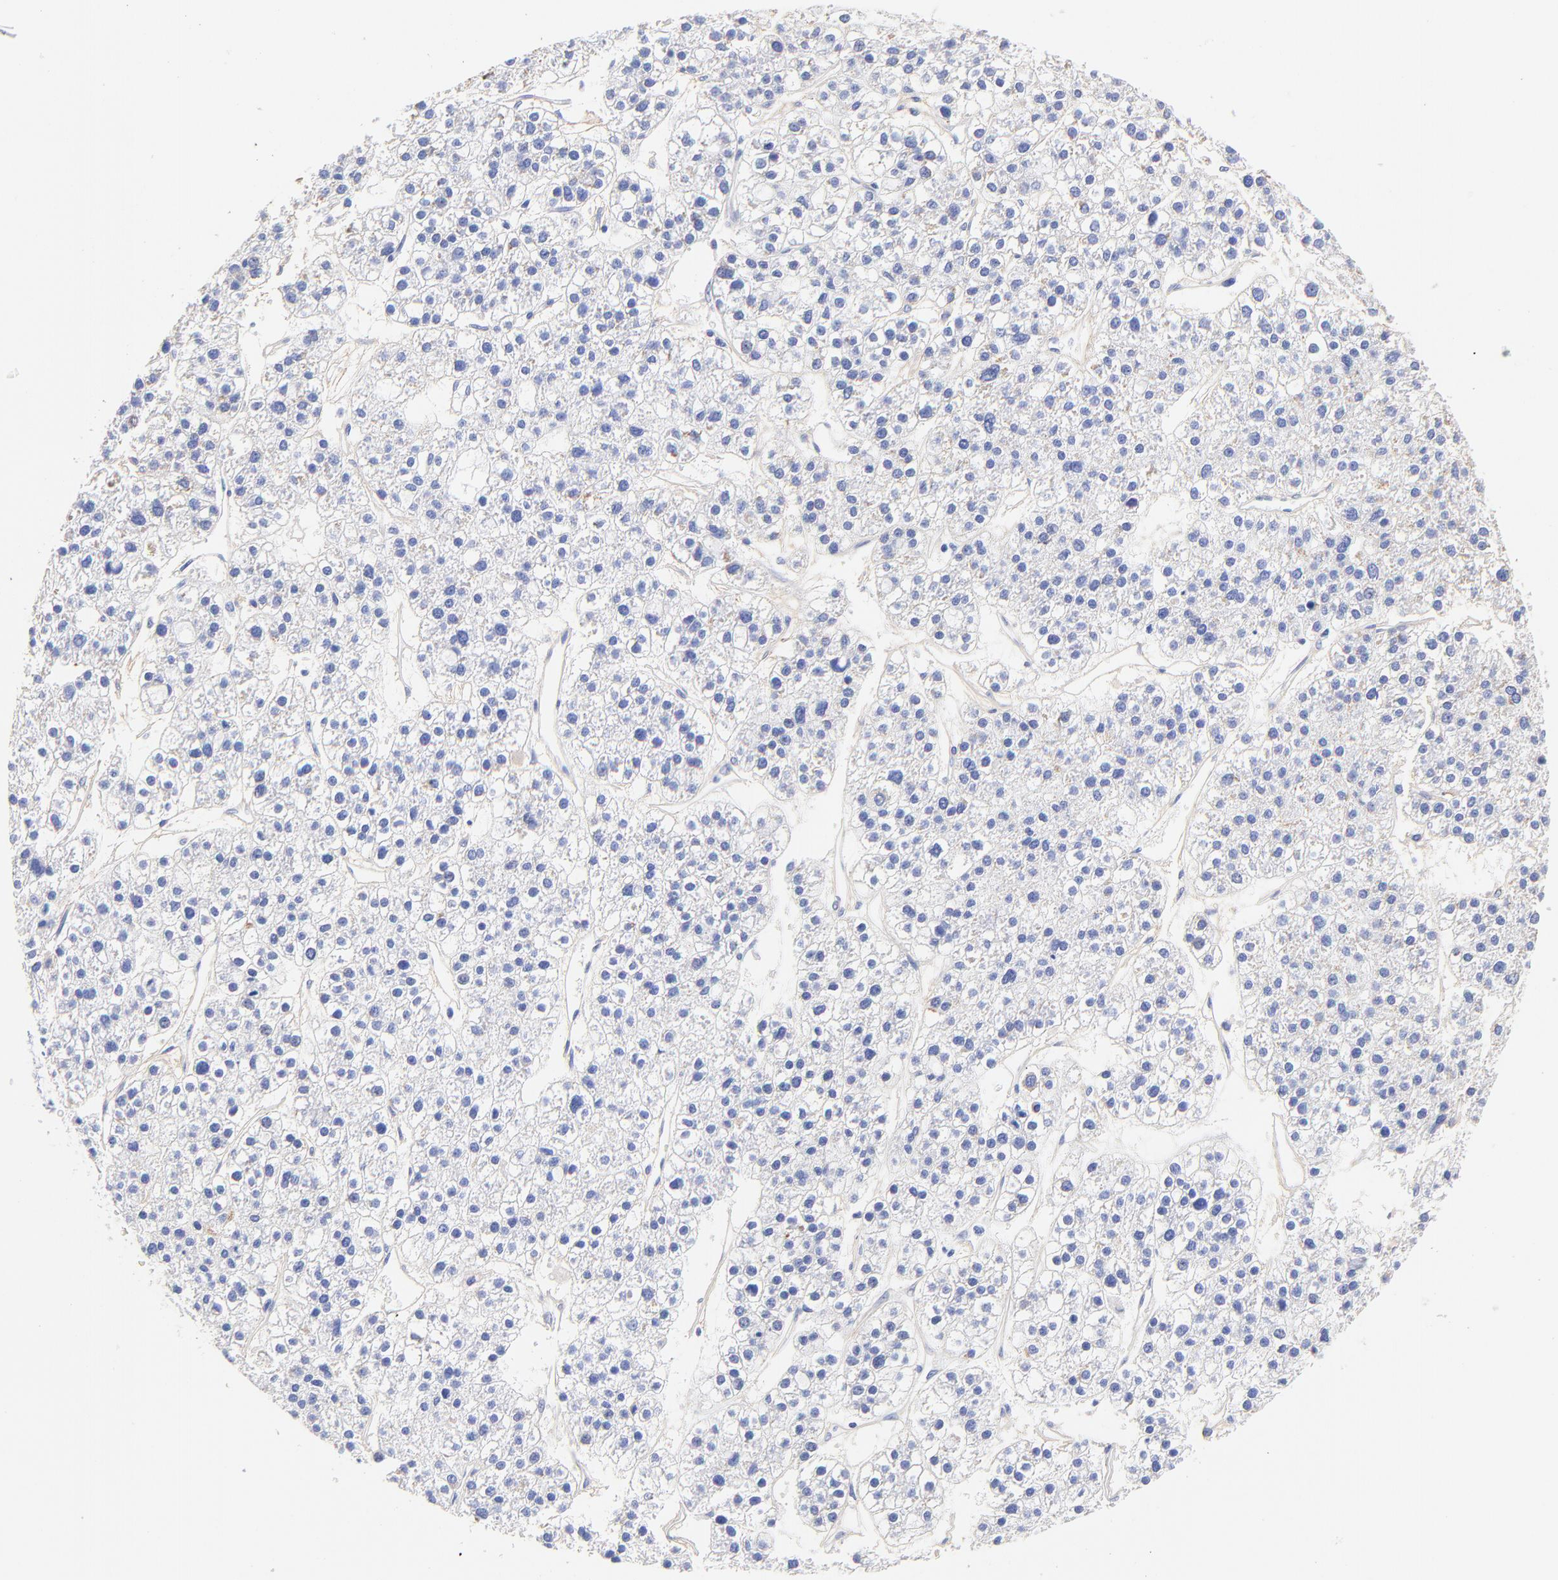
{"staining": {"intensity": "weak", "quantity": "<25%", "location": "cytoplasmic/membranous"}, "tissue": "liver cancer", "cell_type": "Tumor cells", "image_type": "cancer", "snomed": [{"axis": "morphology", "description": "Carcinoma, Hepatocellular, NOS"}, {"axis": "topography", "description": "Liver"}], "caption": "Micrograph shows no protein positivity in tumor cells of liver hepatocellular carcinoma tissue.", "gene": "C1QTNF6", "patient": {"sex": "female", "age": 85}}